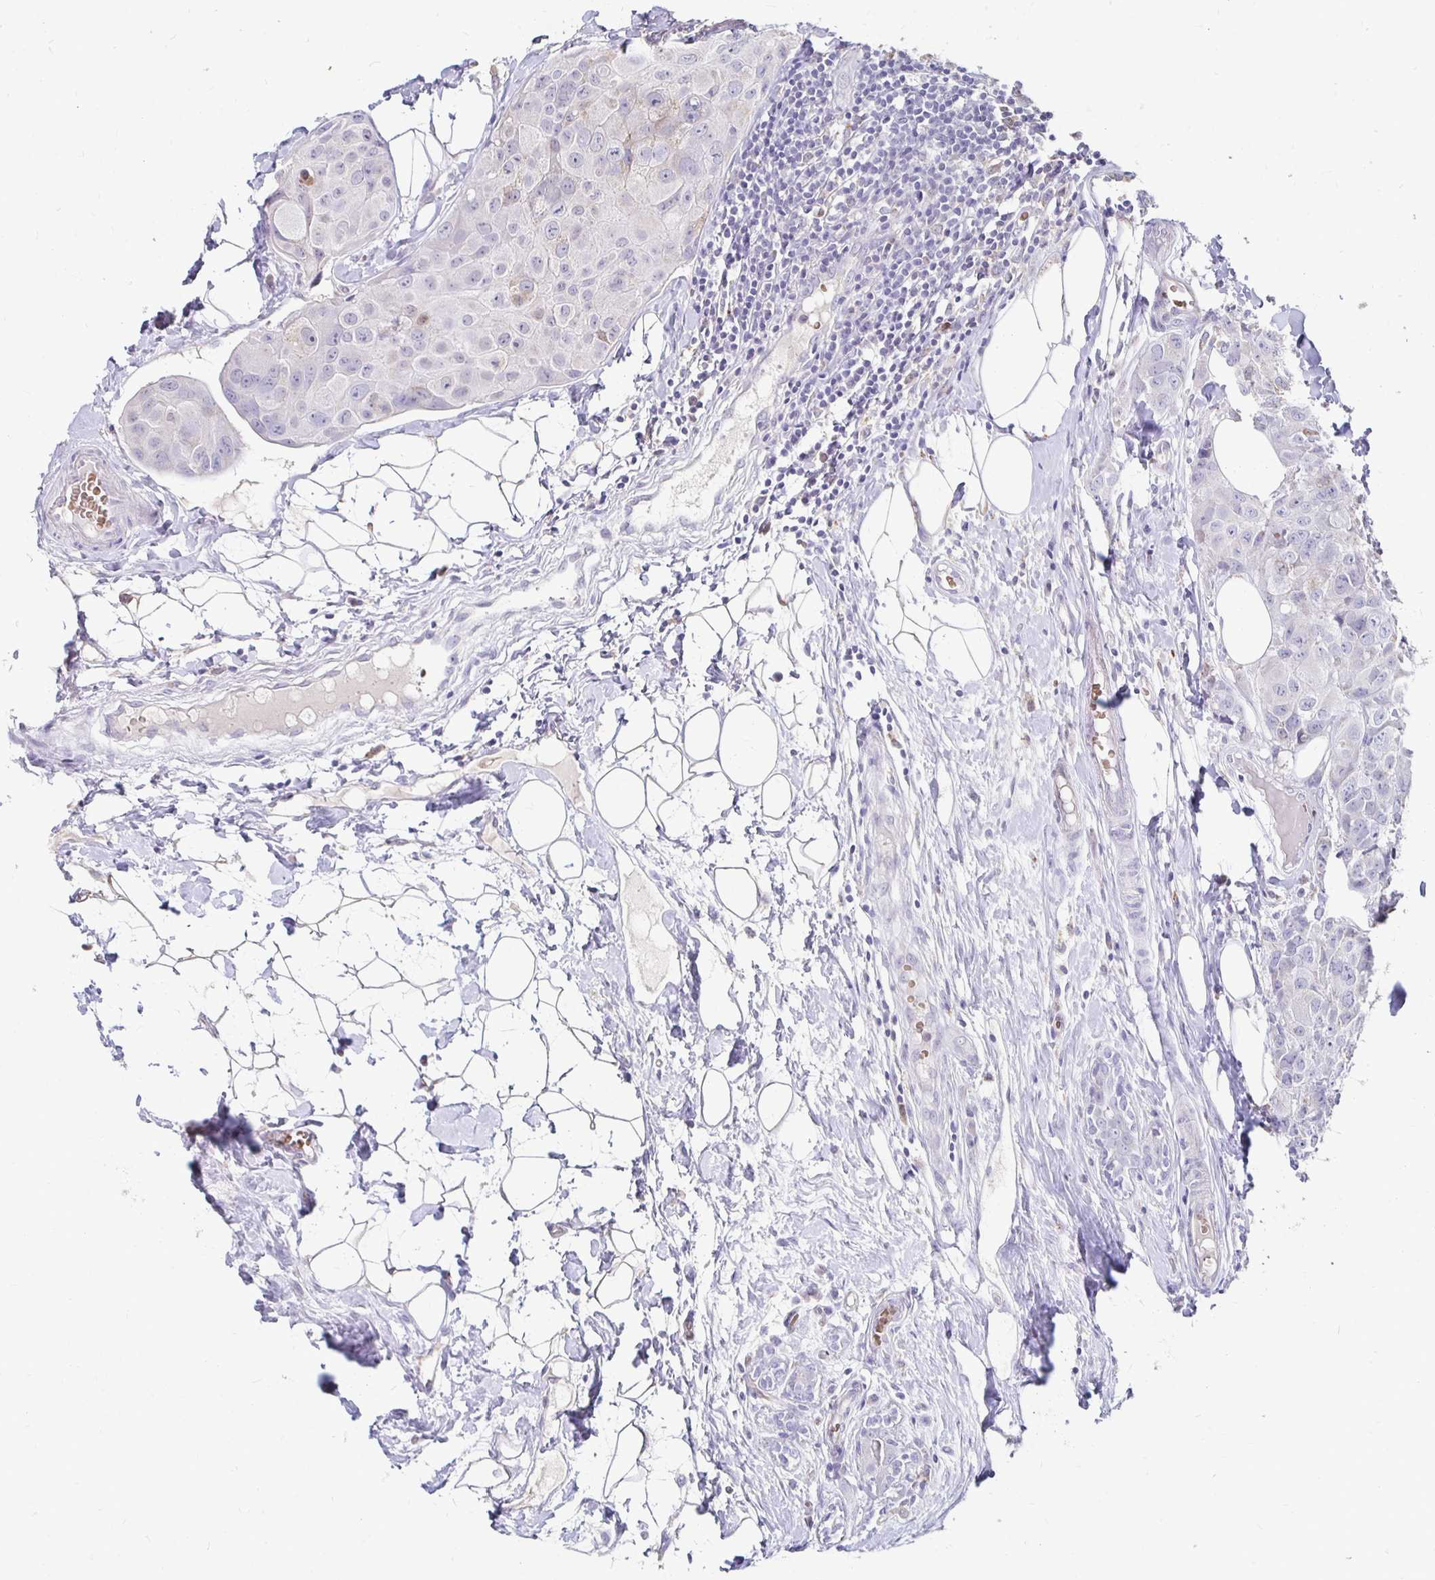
{"staining": {"intensity": "negative", "quantity": "none", "location": "none"}, "tissue": "breast cancer", "cell_type": "Tumor cells", "image_type": "cancer", "snomed": [{"axis": "morphology", "description": "Duct carcinoma"}, {"axis": "topography", "description": "Breast"}], "caption": "This is a image of immunohistochemistry (IHC) staining of invasive ductal carcinoma (breast), which shows no positivity in tumor cells.", "gene": "GK2", "patient": {"sex": "female", "age": 43}}